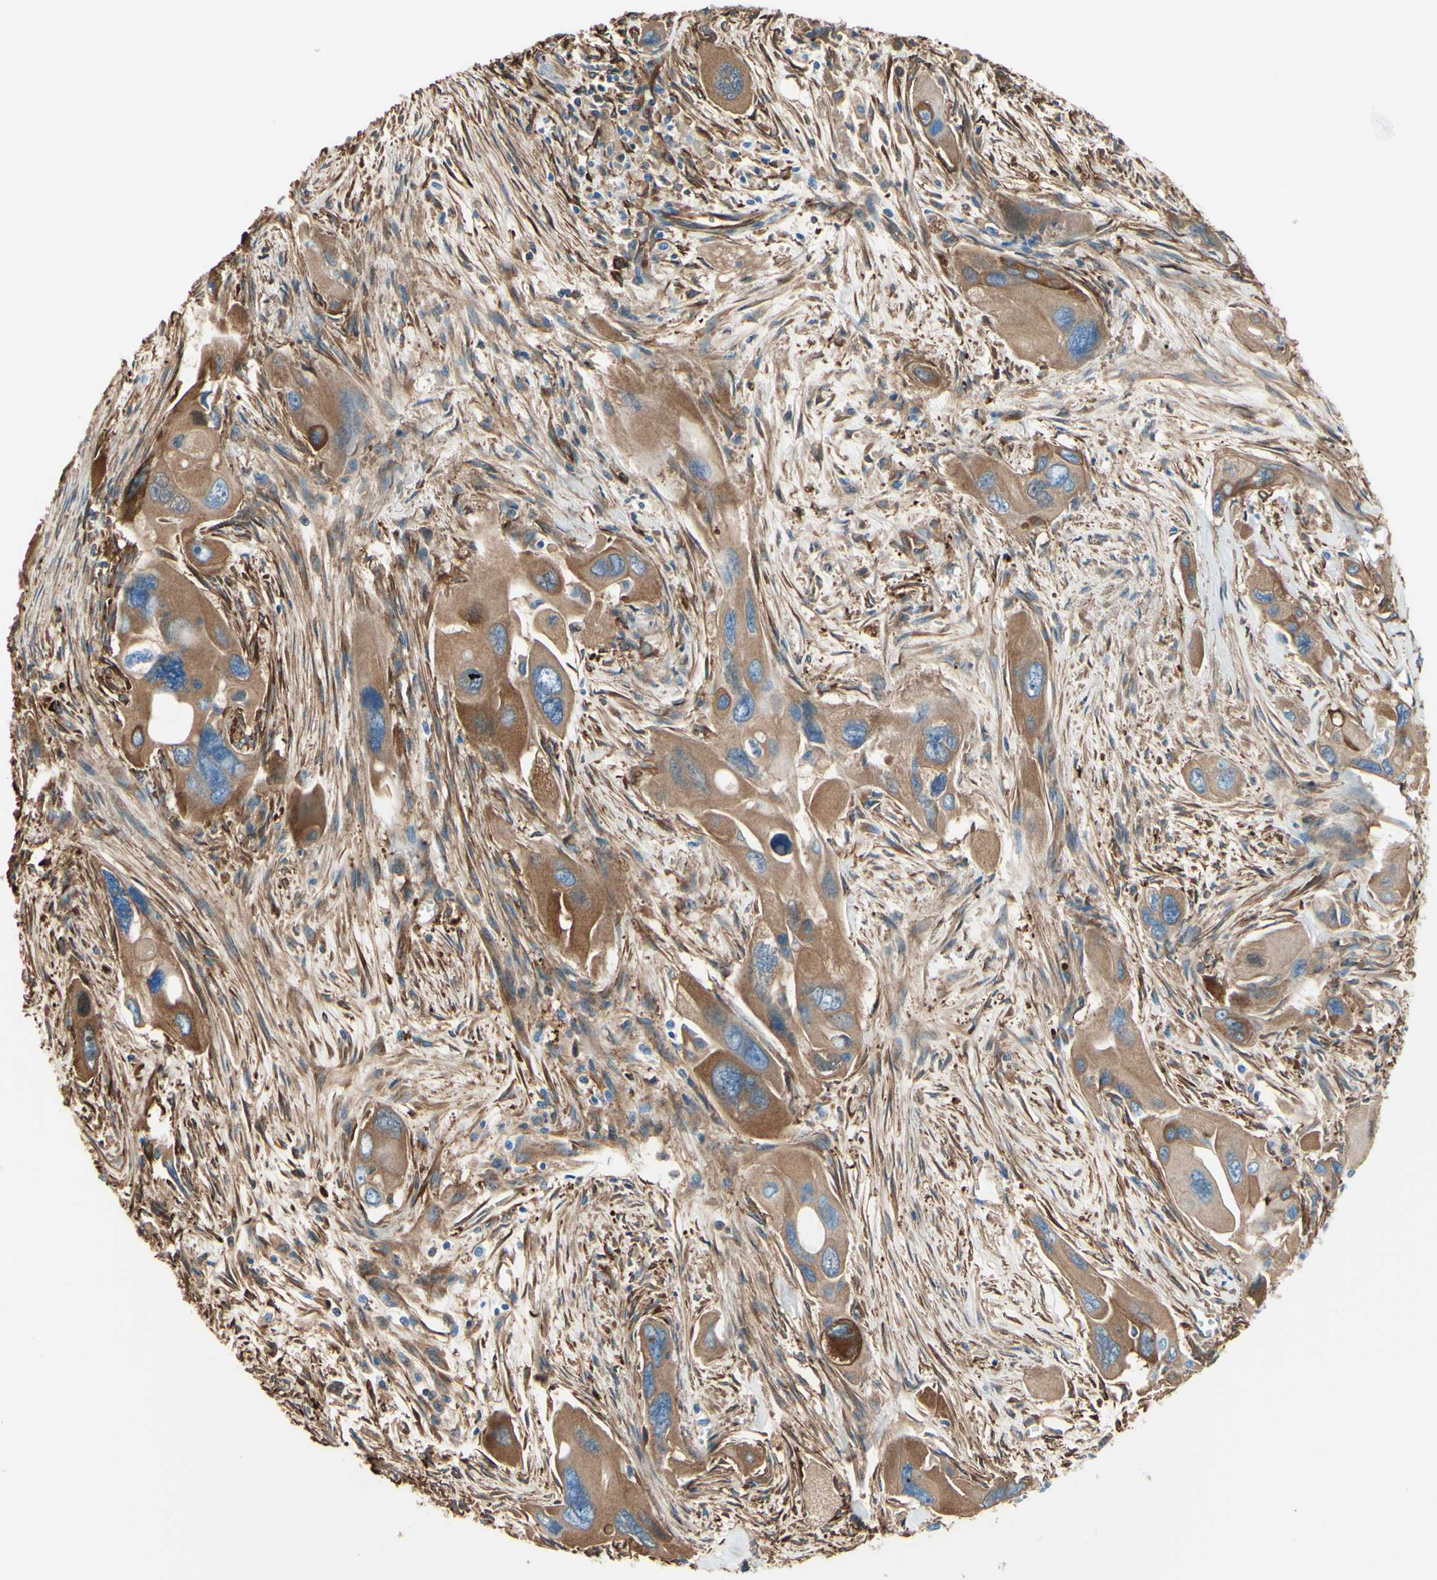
{"staining": {"intensity": "moderate", "quantity": ">75%", "location": "cytoplasmic/membranous"}, "tissue": "pancreatic cancer", "cell_type": "Tumor cells", "image_type": "cancer", "snomed": [{"axis": "morphology", "description": "Adenocarcinoma, NOS"}, {"axis": "topography", "description": "Pancreas"}], "caption": "This is a micrograph of immunohistochemistry staining of pancreatic adenocarcinoma, which shows moderate positivity in the cytoplasmic/membranous of tumor cells.", "gene": "DPYSL3", "patient": {"sex": "male", "age": 73}}